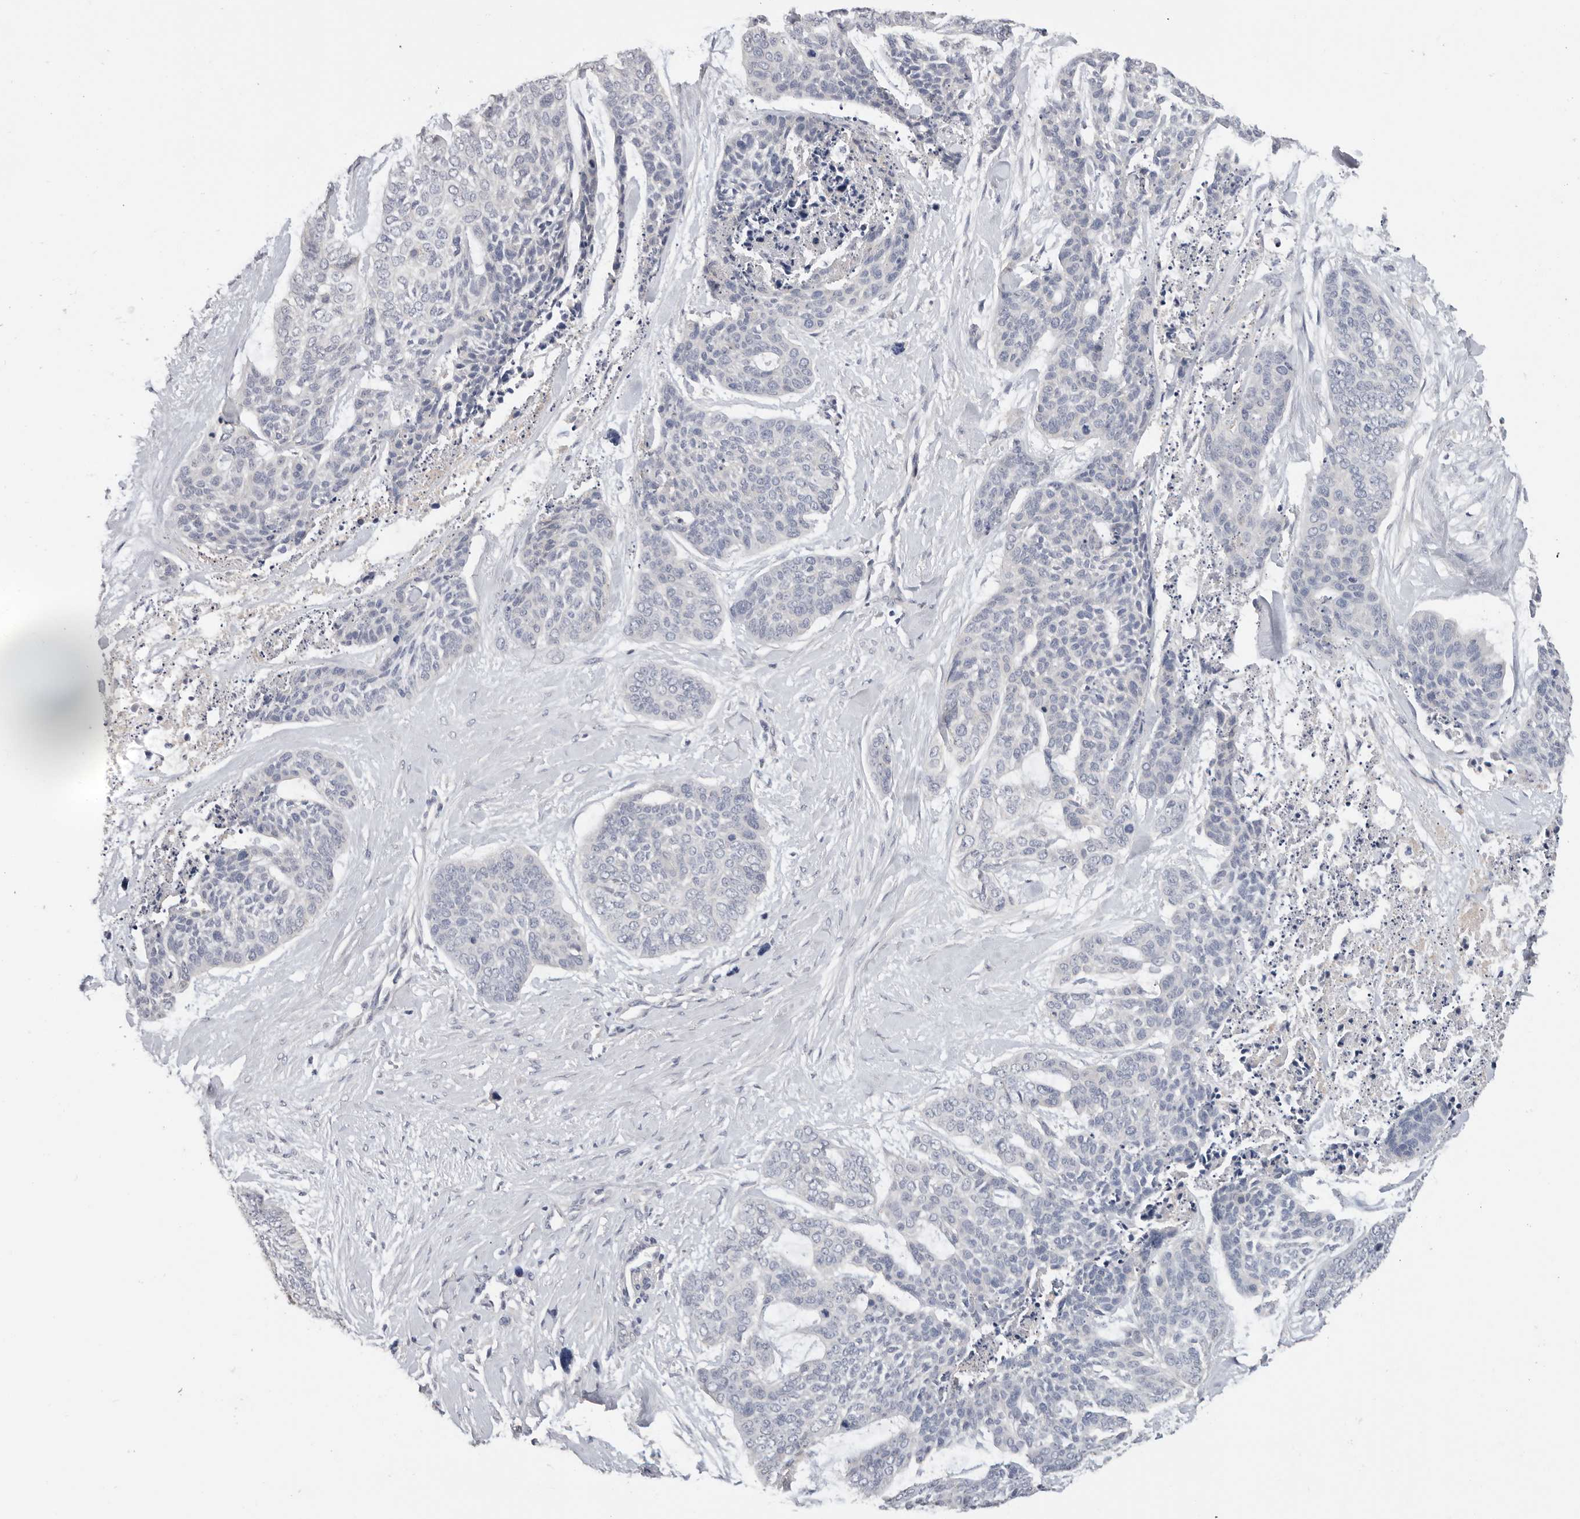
{"staining": {"intensity": "negative", "quantity": "none", "location": "none"}, "tissue": "skin cancer", "cell_type": "Tumor cells", "image_type": "cancer", "snomed": [{"axis": "morphology", "description": "Basal cell carcinoma"}, {"axis": "topography", "description": "Skin"}], "caption": "Tumor cells are negative for protein expression in human skin basal cell carcinoma. (DAB IHC with hematoxylin counter stain).", "gene": "WDTC1", "patient": {"sex": "female", "age": 64}}